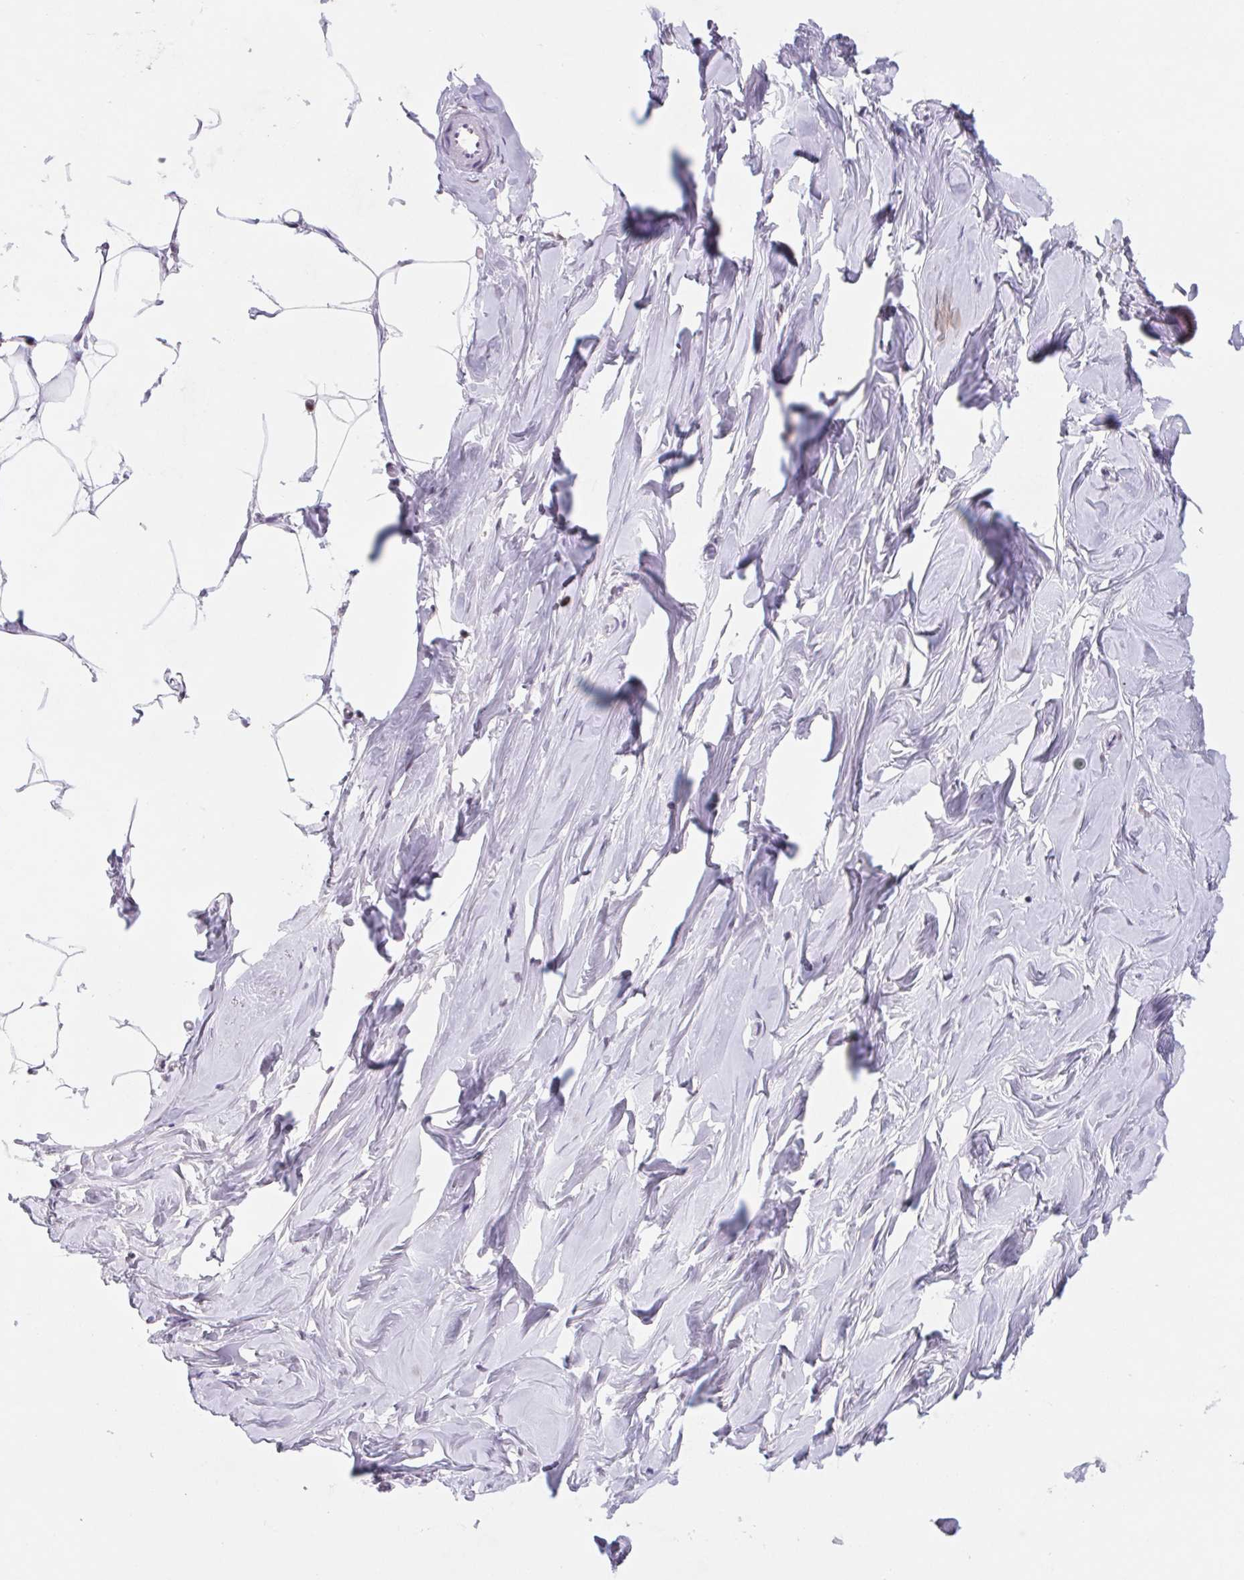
{"staining": {"intensity": "negative", "quantity": "none", "location": "none"}, "tissue": "breast", "cell_type": "Adipocytes", "image_type": "normal", "snomed": [{"axis": "morphology", "description": "Normal tissue, NOS"}, {"axis": "topography", "description": "Breast"}], "caption": "Immunohistochemical staining of benign human breast displays no significant positivity in adipocytes. (DAB (3,3'-diaminobenzidine) immunohistochemistry (IHC) with hematoxylin counter stain).", "gene": "DPPA5", "patient": {"sex": "female", "age": 27}}